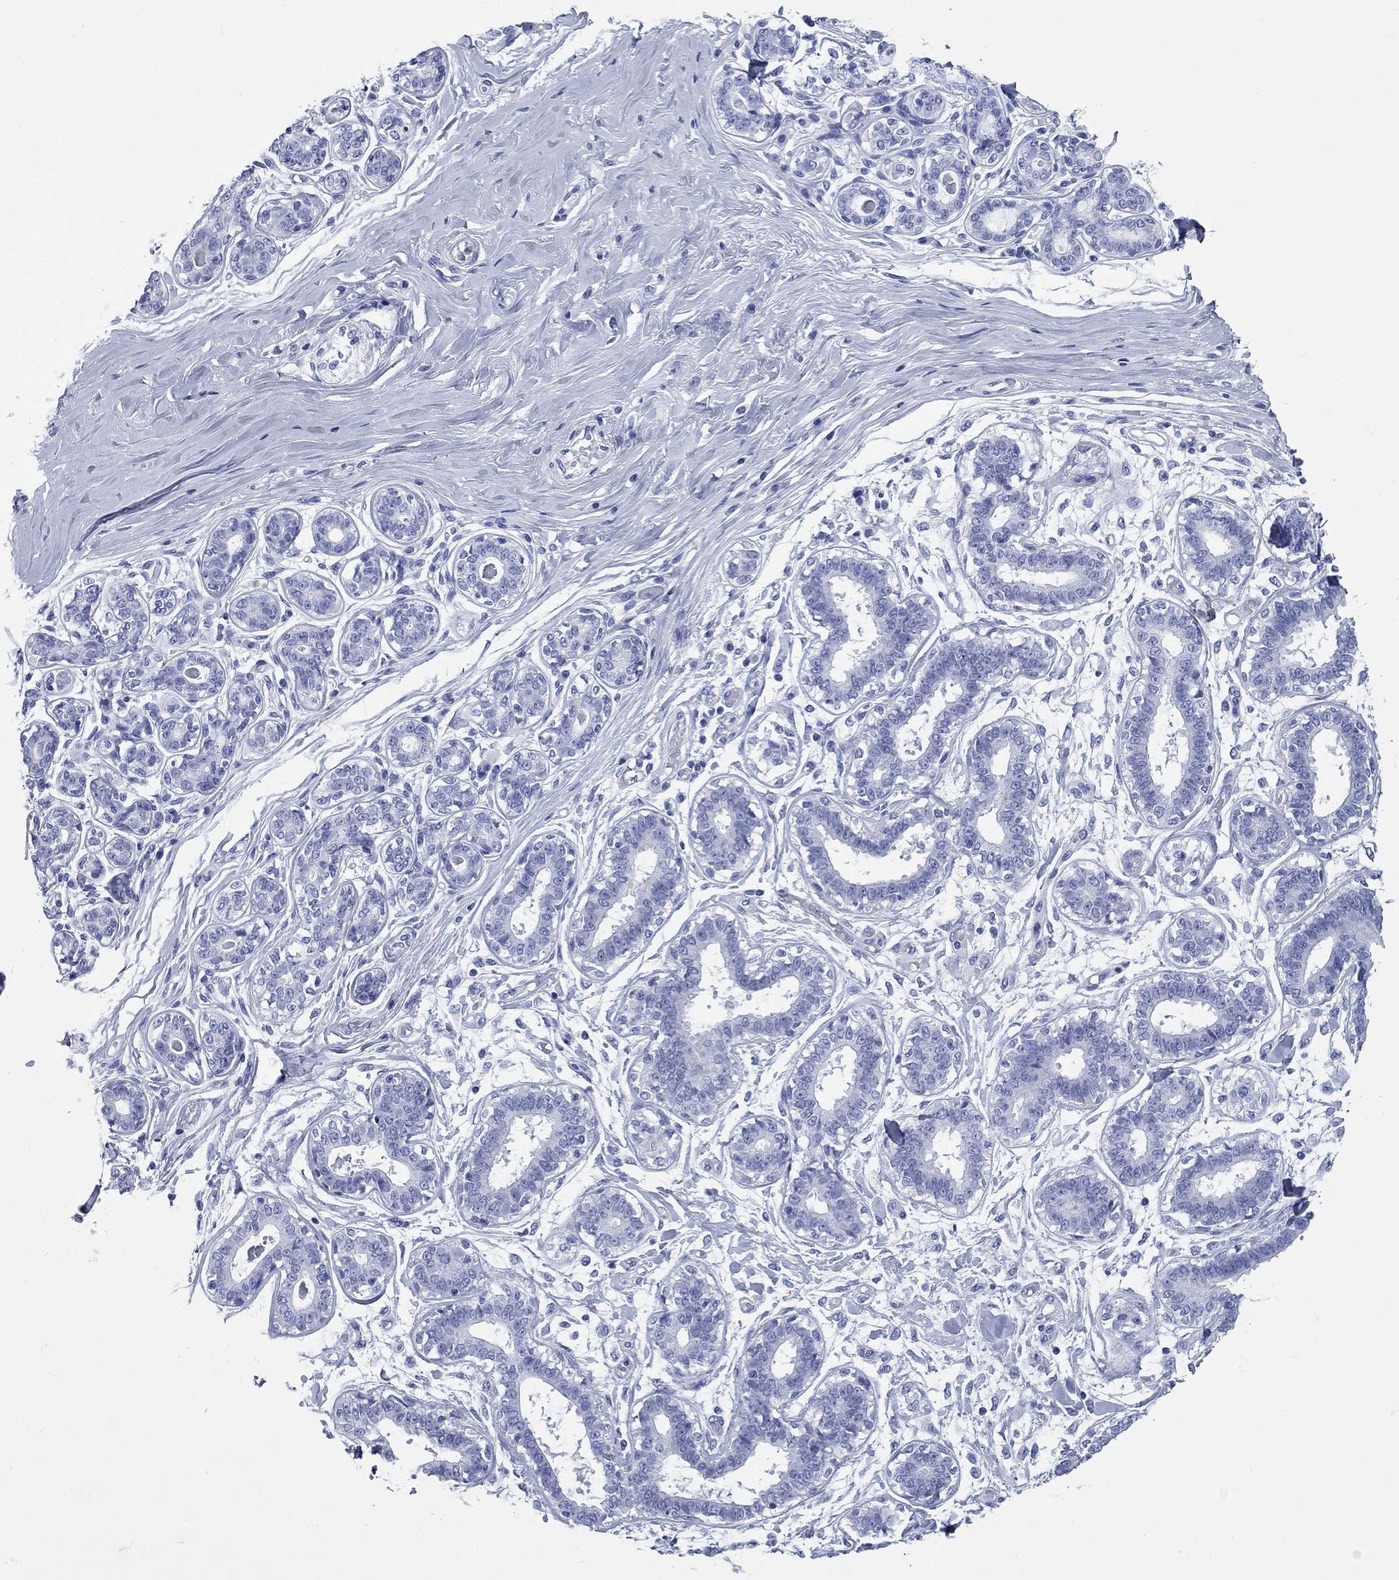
{"staining": {"intensity": "negative", "quantity": "none", "location": "none"}, "tissue": "breast", "cell_type": "Adipocytes", "image_type": "normal", "snomed": [{"axis": "morphology", "description": "Normal tissue, NOS"}, {"axis": "topography", "description": "Skin"}, {"axis": "topography", "description": "Breast"}], "caption": "Adipocytes show no significant protein expression in unremarkable breast.", "gene": "CCNA1", "patient": {"sex": "female", "age": 43}}